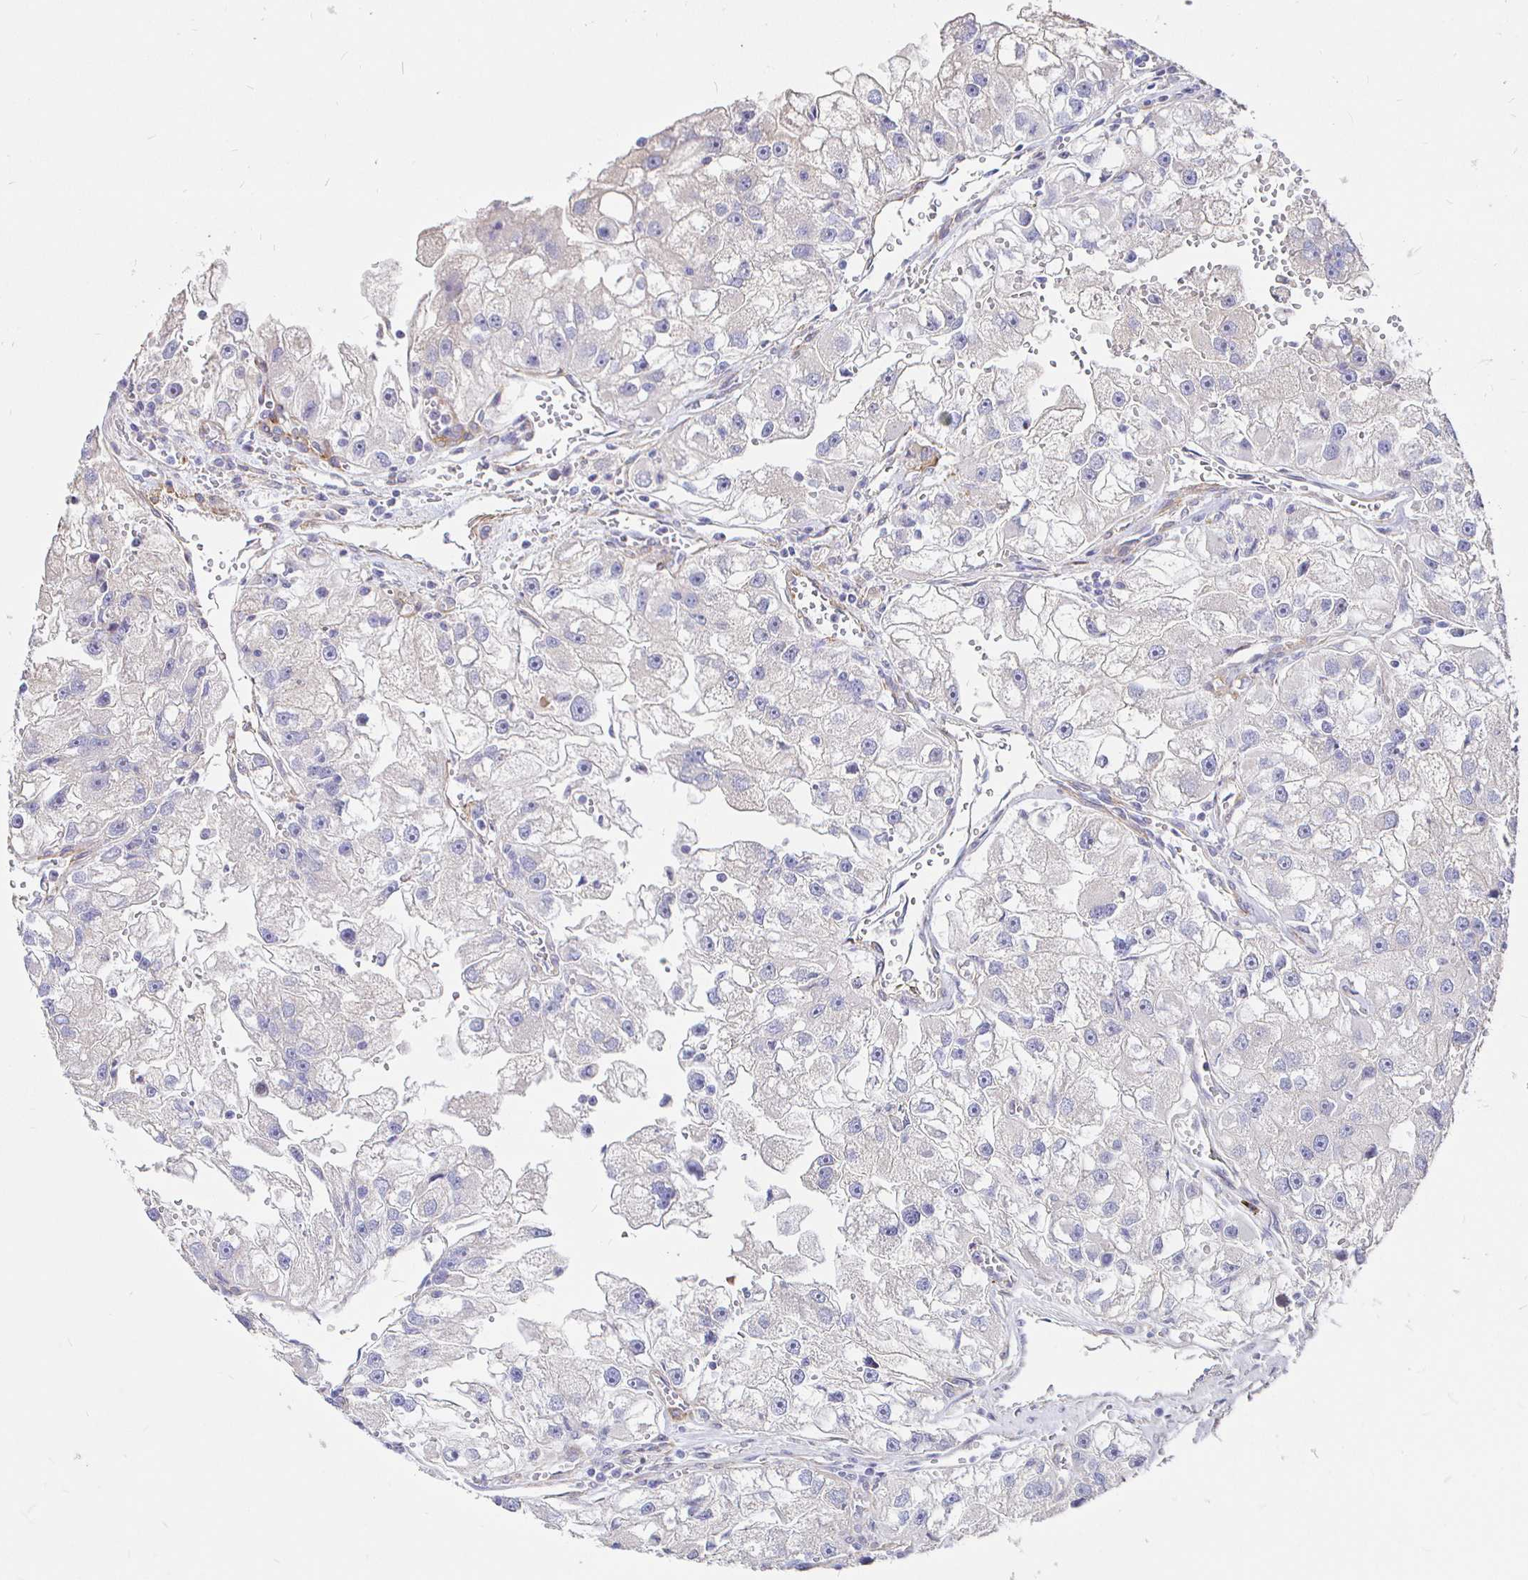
{"staining": {"intensity": "negative", "quantity": "none", "location": "none"}, "tissue": "renal cancer", "cell_type": "Tumor cells", "image_type": "cancer", "snomed": [{"axis": "morphology", "description": "Adenocarcinoma, NOS"}, {"axis": "topography", "description": "Kidney"}], "caption": "DAB immunohistochemical staining of human renal adenocarcinoma reveals no significant positivity in tumor cells. Nuclei are stained in blue.", "gene": "PALM2AKAP2", "patient": {"sex": "male", "age": 63}}